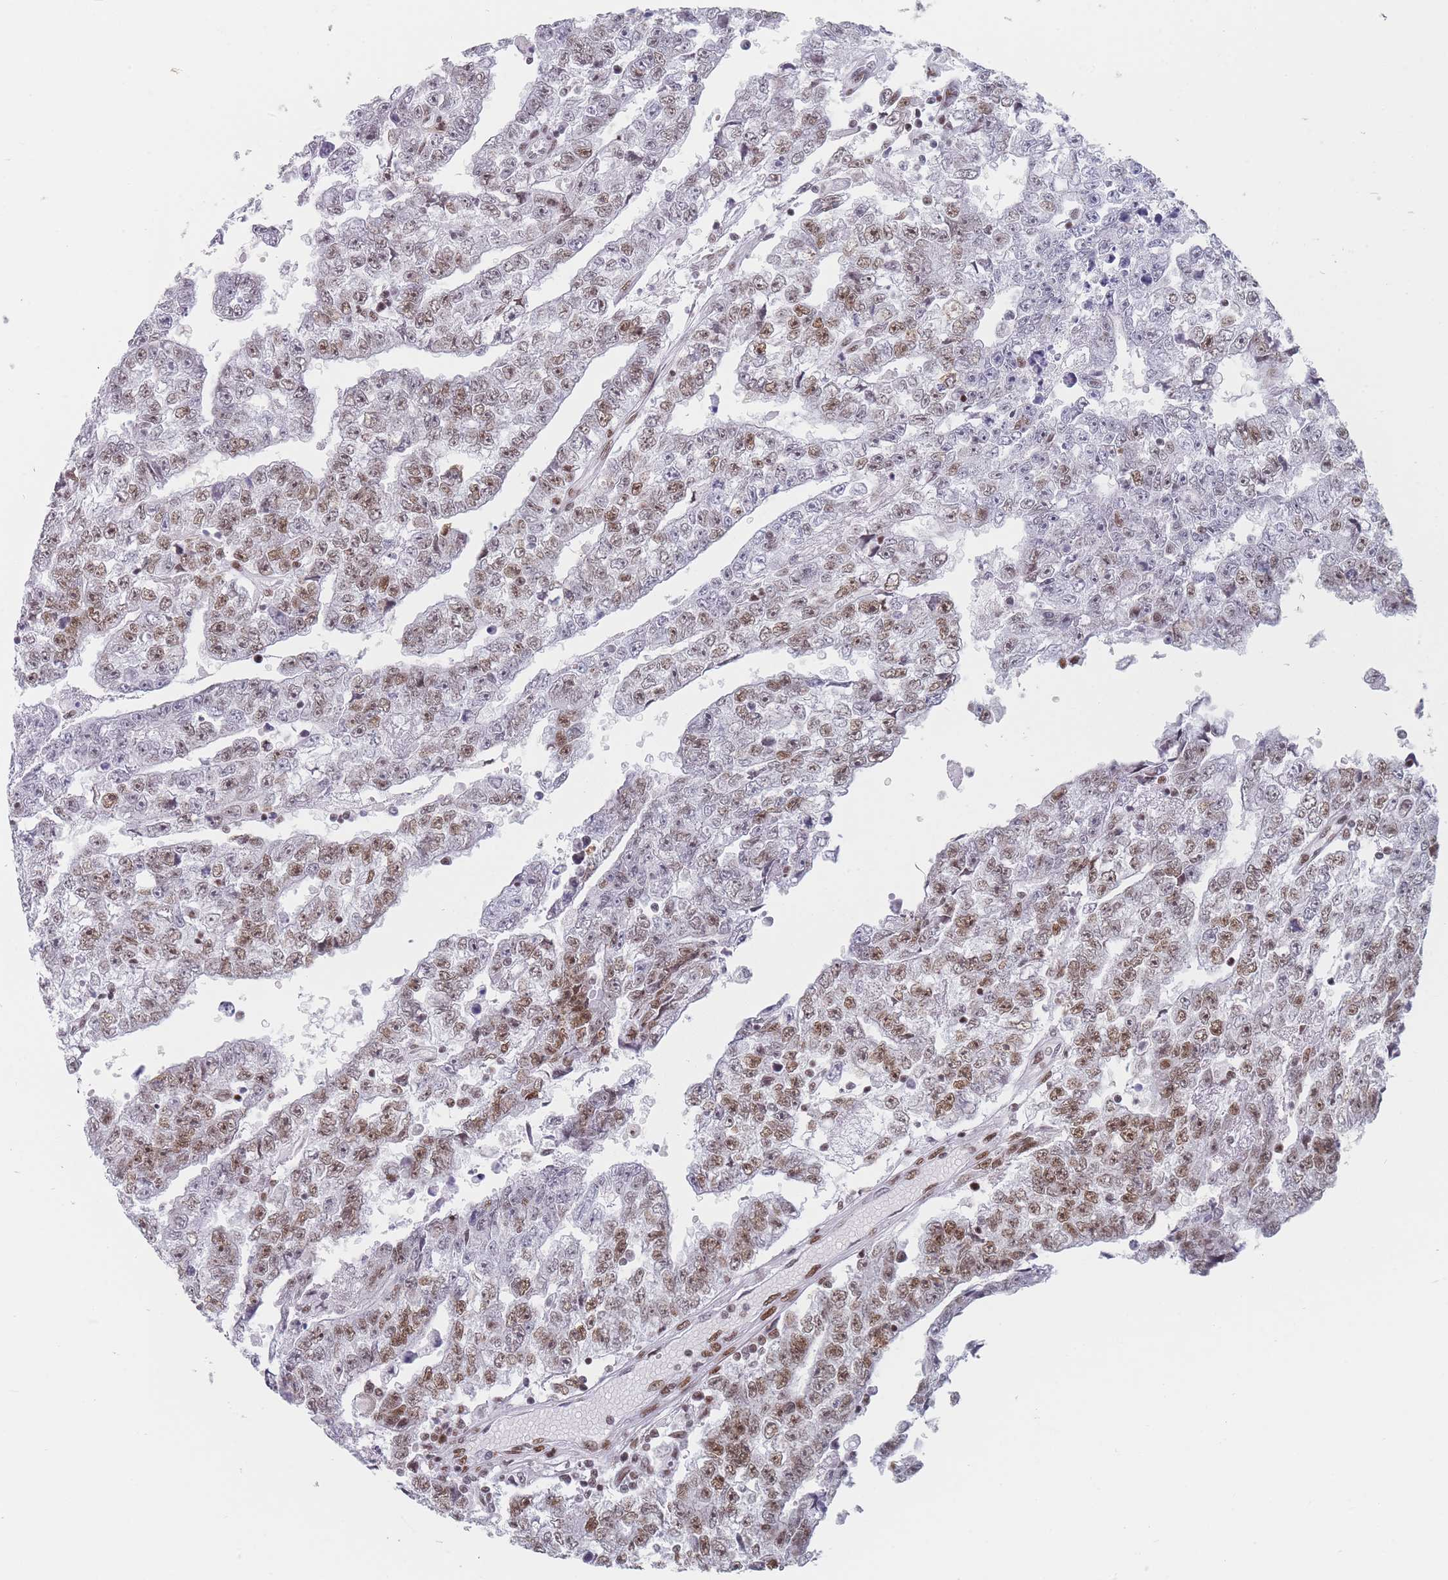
{"staining": {"intensity": "strong", "quantity": "25%-75%", "location": "nuclear"}, "tissue": "testis cancer", "cell_type": "Tumor cells", "image_type": "cancer", "snomed": [{"axis": "morphology", "description": "Carcinoma, Embryonal, NOS"}, {"axis": "topography", "description": "Testis"}], "caption": "Immunohistochemistry (IHC) histopathology image of neoplastic tissue: human embryonal carcinoma (testis) stained using immunohistochemistry shows high levels of strong protein expression localized specifically in the nuclear of tumor cells, appearing as a nuclear brown color.", "gene": "SAFB2", "patient": {"sex": "male", "age": 25}}